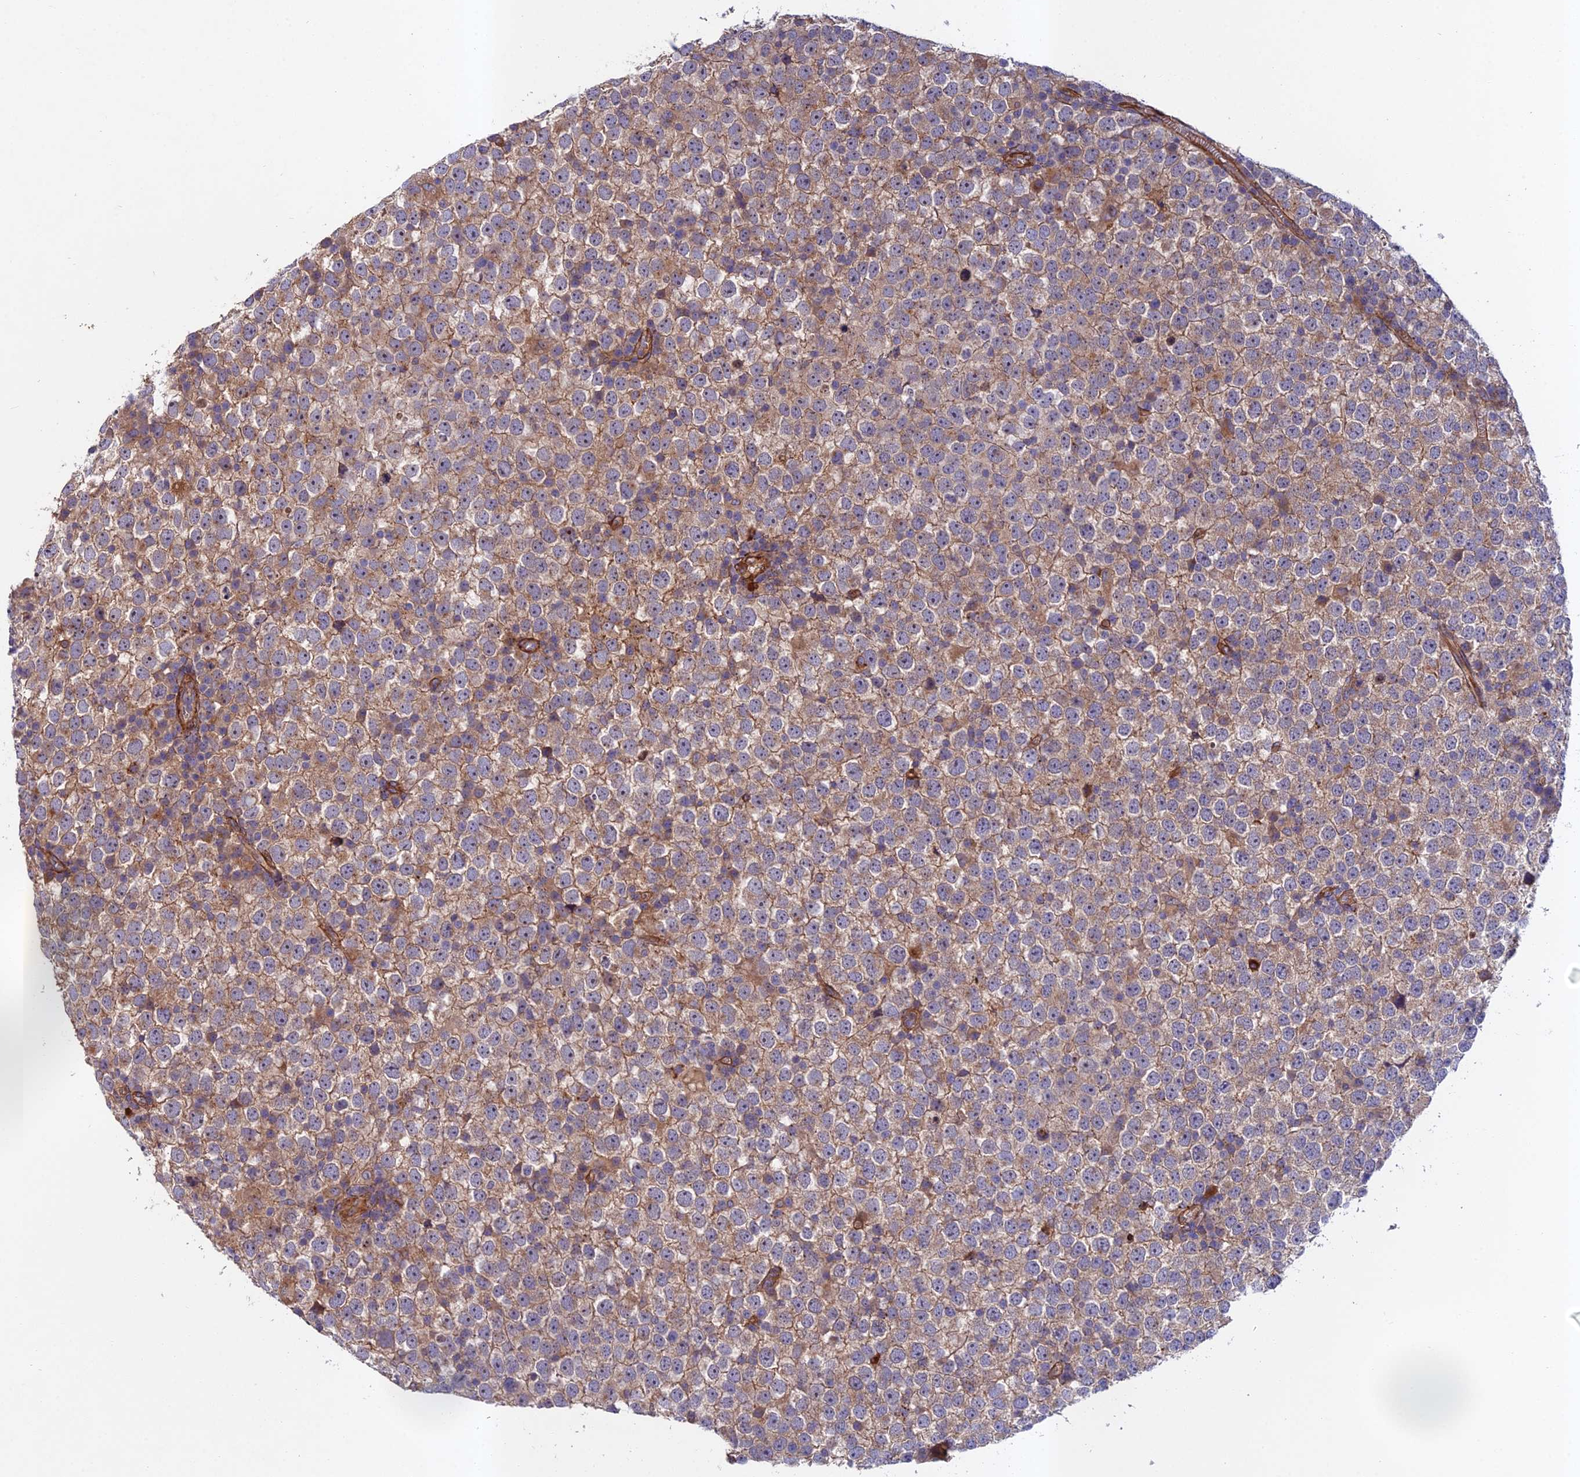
{"staining": {"intensity": "moderate", "quantity": ">75%", "location": "cytoplasmic/membranous"}, "tissue": "testis cancer", "cell_type": "Tumor cells", "image_type": "cancer", "snomed": [{"axis": "morphology", "description": "Seminoma, NOS"}, {"axis": "topography", "description": "Testis"}], "caption": "Approximately >75% of tumor cells in testis cancer (seminoma) exhibit moderate cytoplasmic/membranous protein positivity as visualized by brown immunohistochemical staining.", "gene": "RALGAPA2", "patient": {"sex": "male", "age": 65}}